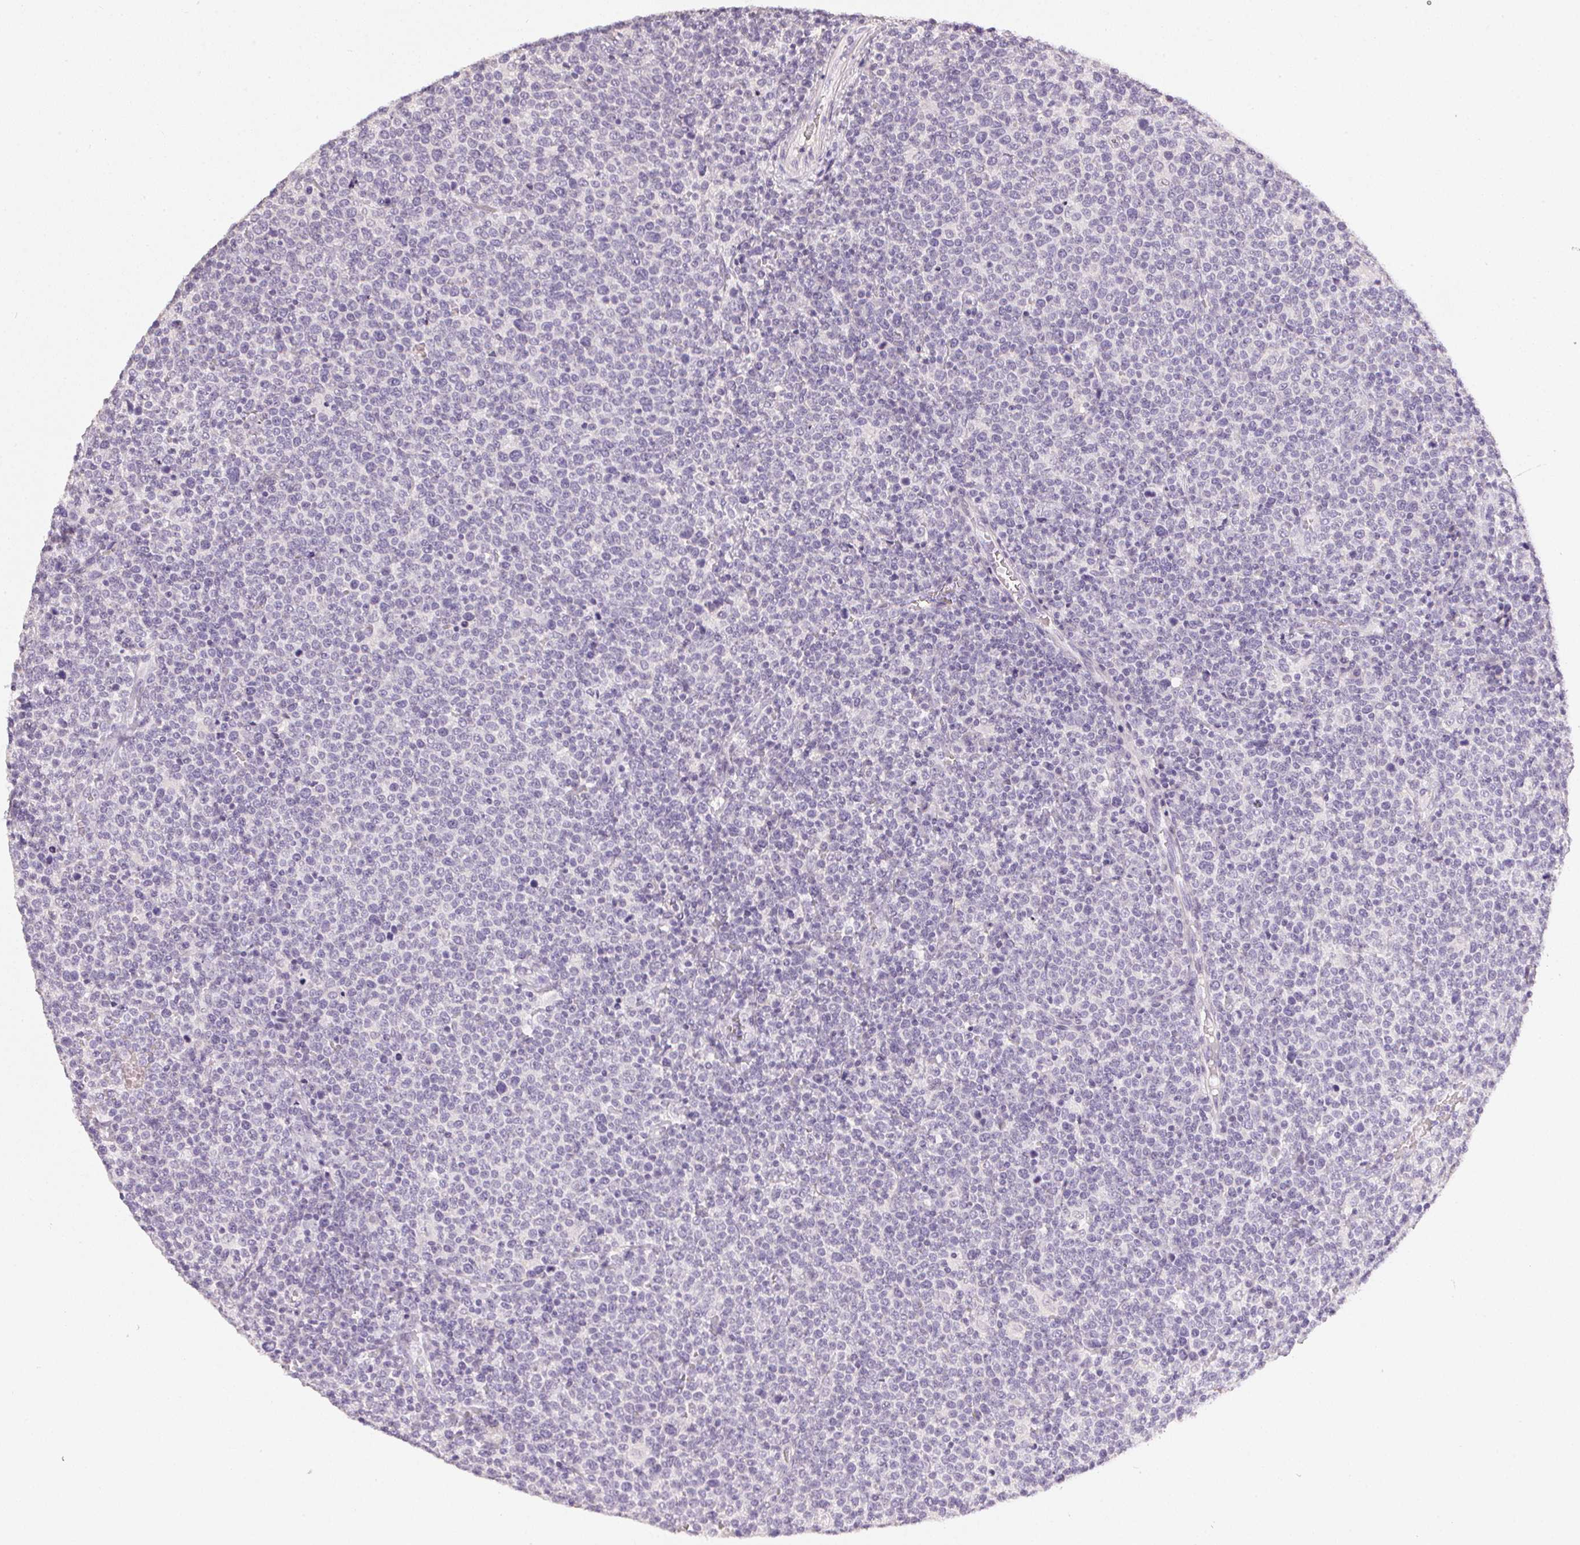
{"staining": {"intensity": "negative", "quantity": "none", "location": "none"}, "tissue": "lymphoma", "cell_type": "Tumor cells", "image_type": "cancer", "snomed": [{"axis": "morphology", "description": "Malignant lymphoma, non-Hodgkin's type, High grade"}, {"axis": "topography", "description": "Lymph node"}], "caption": "A photomicrograph of human high-grade malignant lymphoma, non-Hodgkin's type is negative for staining in tumor cells.", "gene": "PPY", "patient": {"sex": "male", "age": 61}}